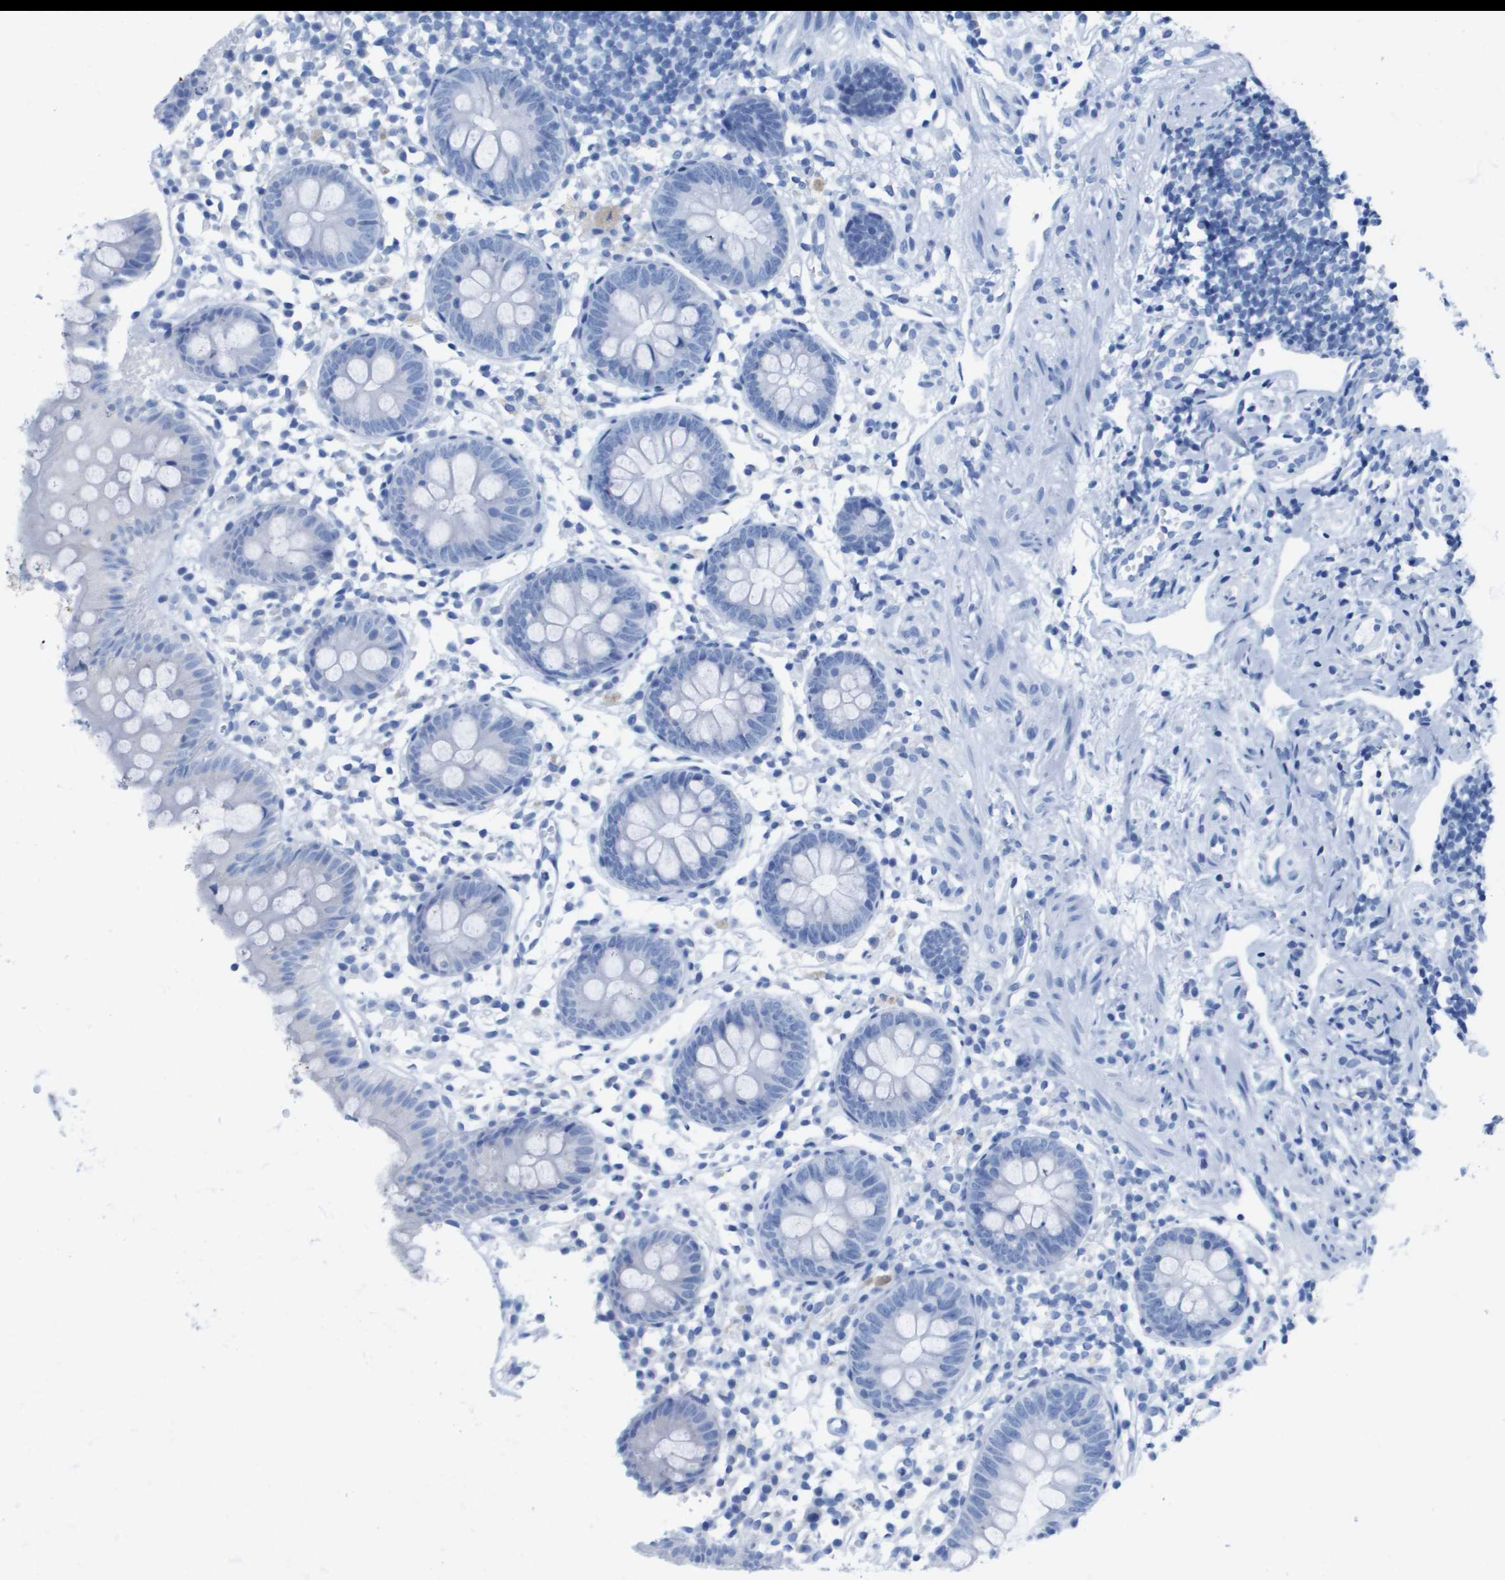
{"staining": {"intensity": "negative", "quantity": "none", "location": "none"}, "tissue": "appendix", "cell_type": "Glandular cells", "image_type": "normal", "snomed": [{"axis": "morphology", "description": "Normal tissue, NOS"}, {"axis": "topography", "description": "Appendix"}], "caption": "Glandular cells show no significant protein staining in benign appendix. (DAB (3,3'-diaminobenzidine) immunohistochemistry (IHC) with hematoxylin counter stain).", "gene": "KCNA3", "patient": {"sex": "female", "age": 20}}